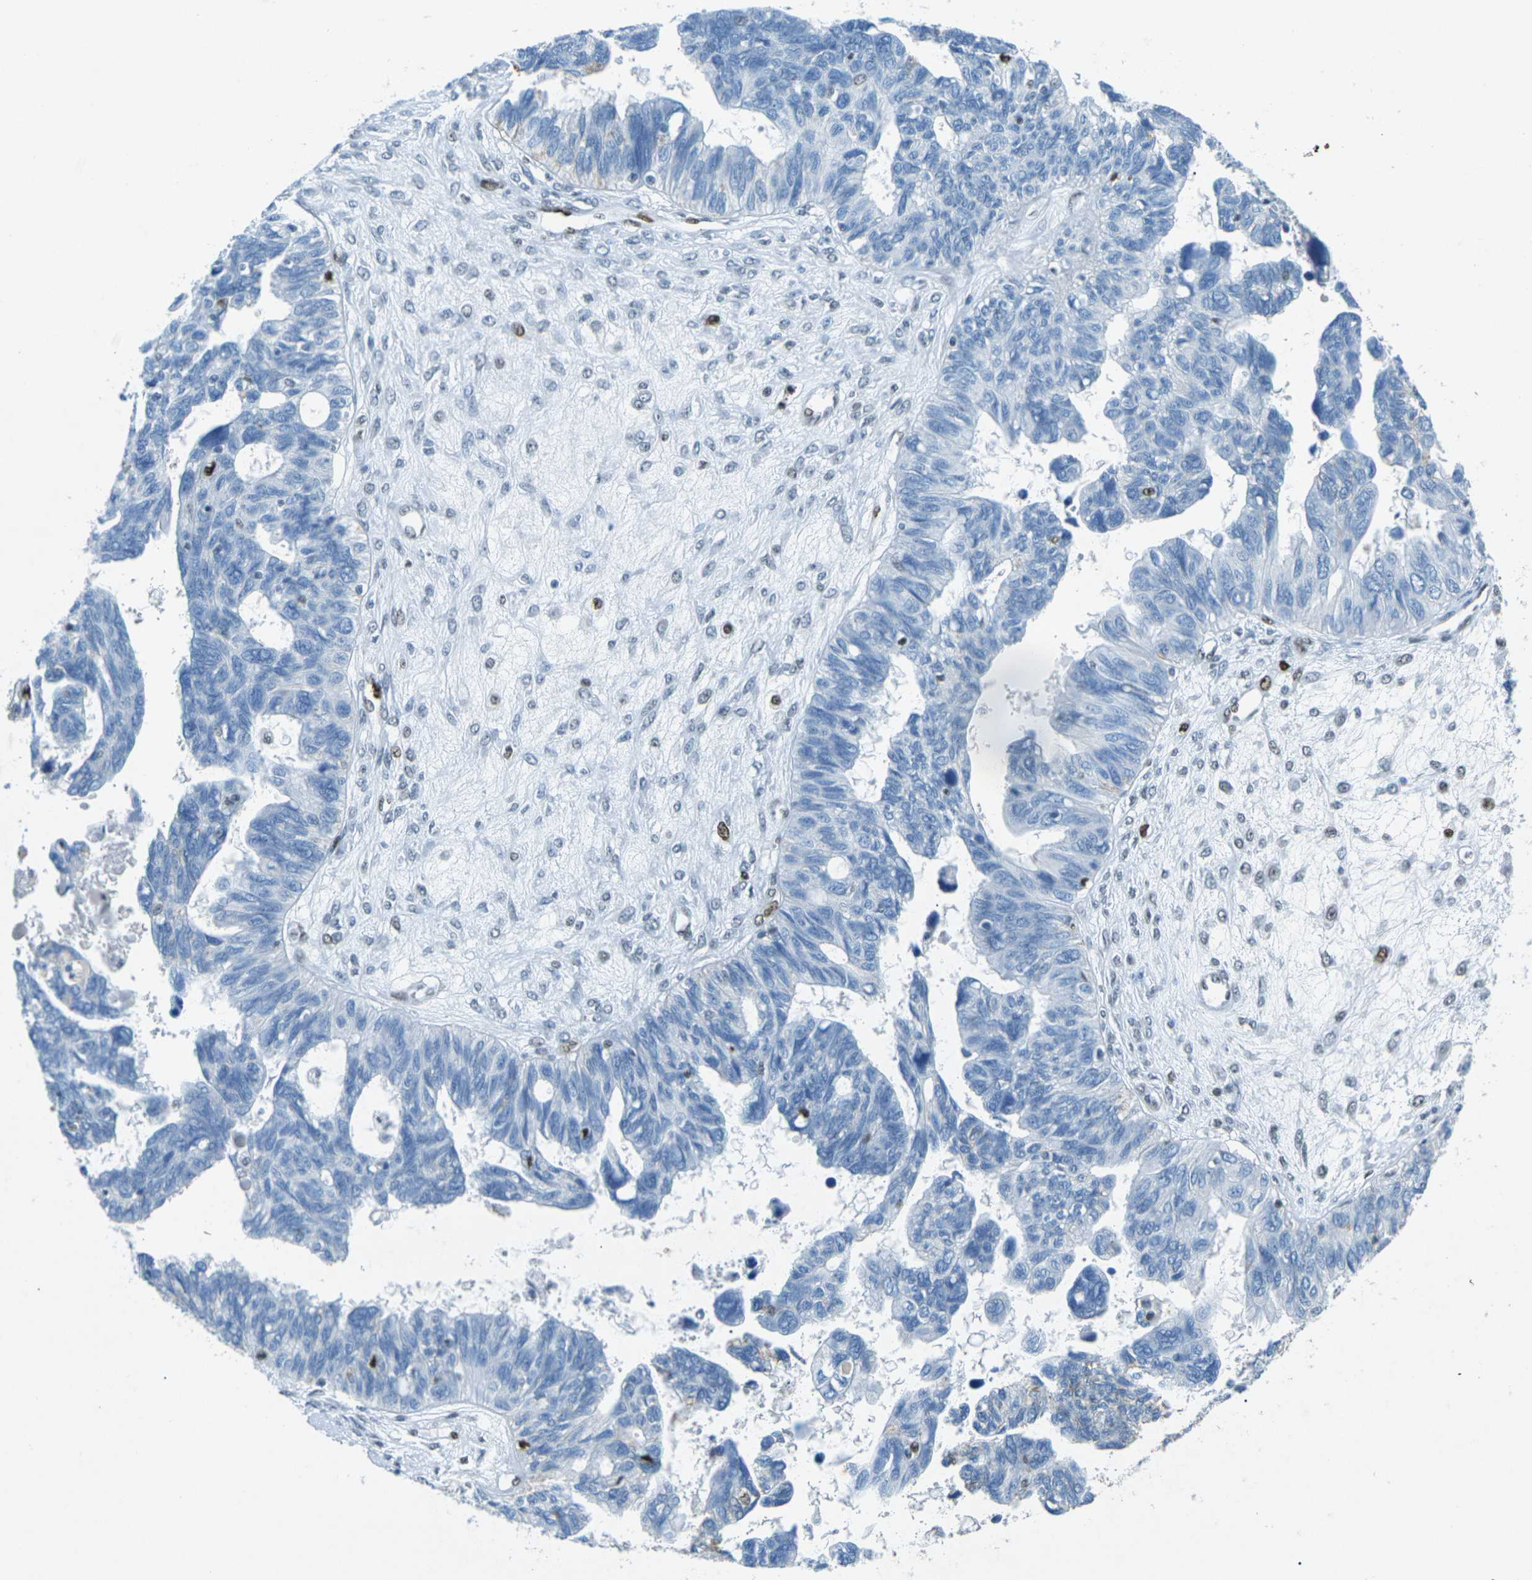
{"staining": {"intensity": "negative", "quantity": "none", "location": "none"}, "tissue": "ovarian cancer", "cell_type": "Tumor cells", "image_type": "cancer", "snomed": [{"axis": "morphology", "description": "Cystadenocarcinoma, serous, NOS"}, {"axis": "topography", "description": "Ovary"}], "caption": "High magnification brightfield microscopy of ovarian cancer stained with DAB (brown) and counterstained with hematoxylin (blue): tumor cells show no significant positivity. (DAB (3,3'-diaminobenzidine) immunohistochemistry (IHC) with hematoxylin counter stain).", "gene": "RB1", "patient": {"sex": "female", "age": 79}}